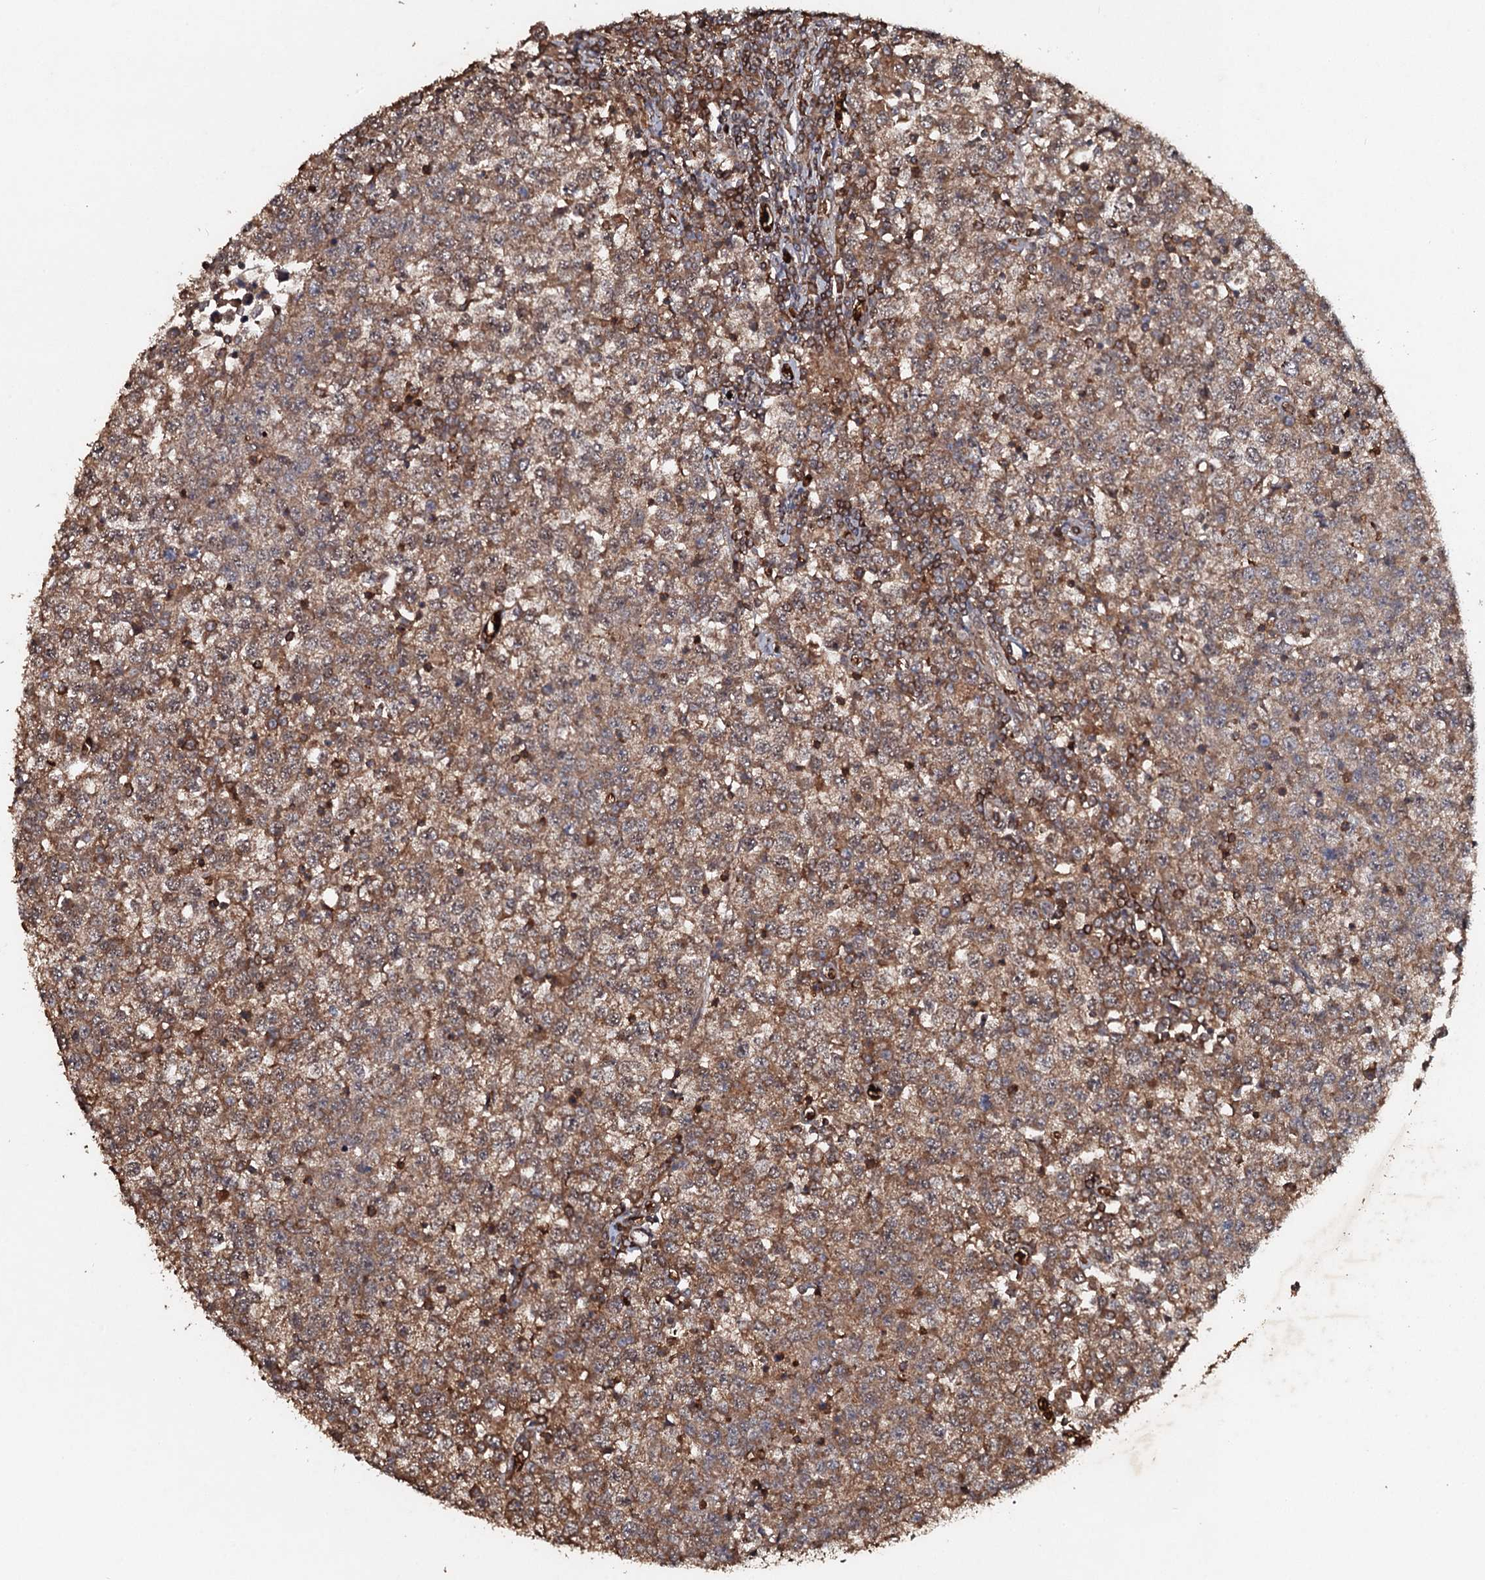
{"staining": {"intensity": "moderate", "quantity": ">75%", "location": "cytoplasmic/membranous,nuclear"}, "tissue": "testis cancer", "cell_type": "Tumor cells", "image_type": "cancer", "snomed": [{"axis": "morphology", "description": "Seminoma, NOS"}, {"axis": "topography", "description": "Testis"}], "caption": "A brown stain shows moderate cytoplasmic/membranous and nuclear expression of a protein in human testis seminoma tumor cells.", "gene": "ADGRG3", "patient": {"sex": "male", "age": 65}}